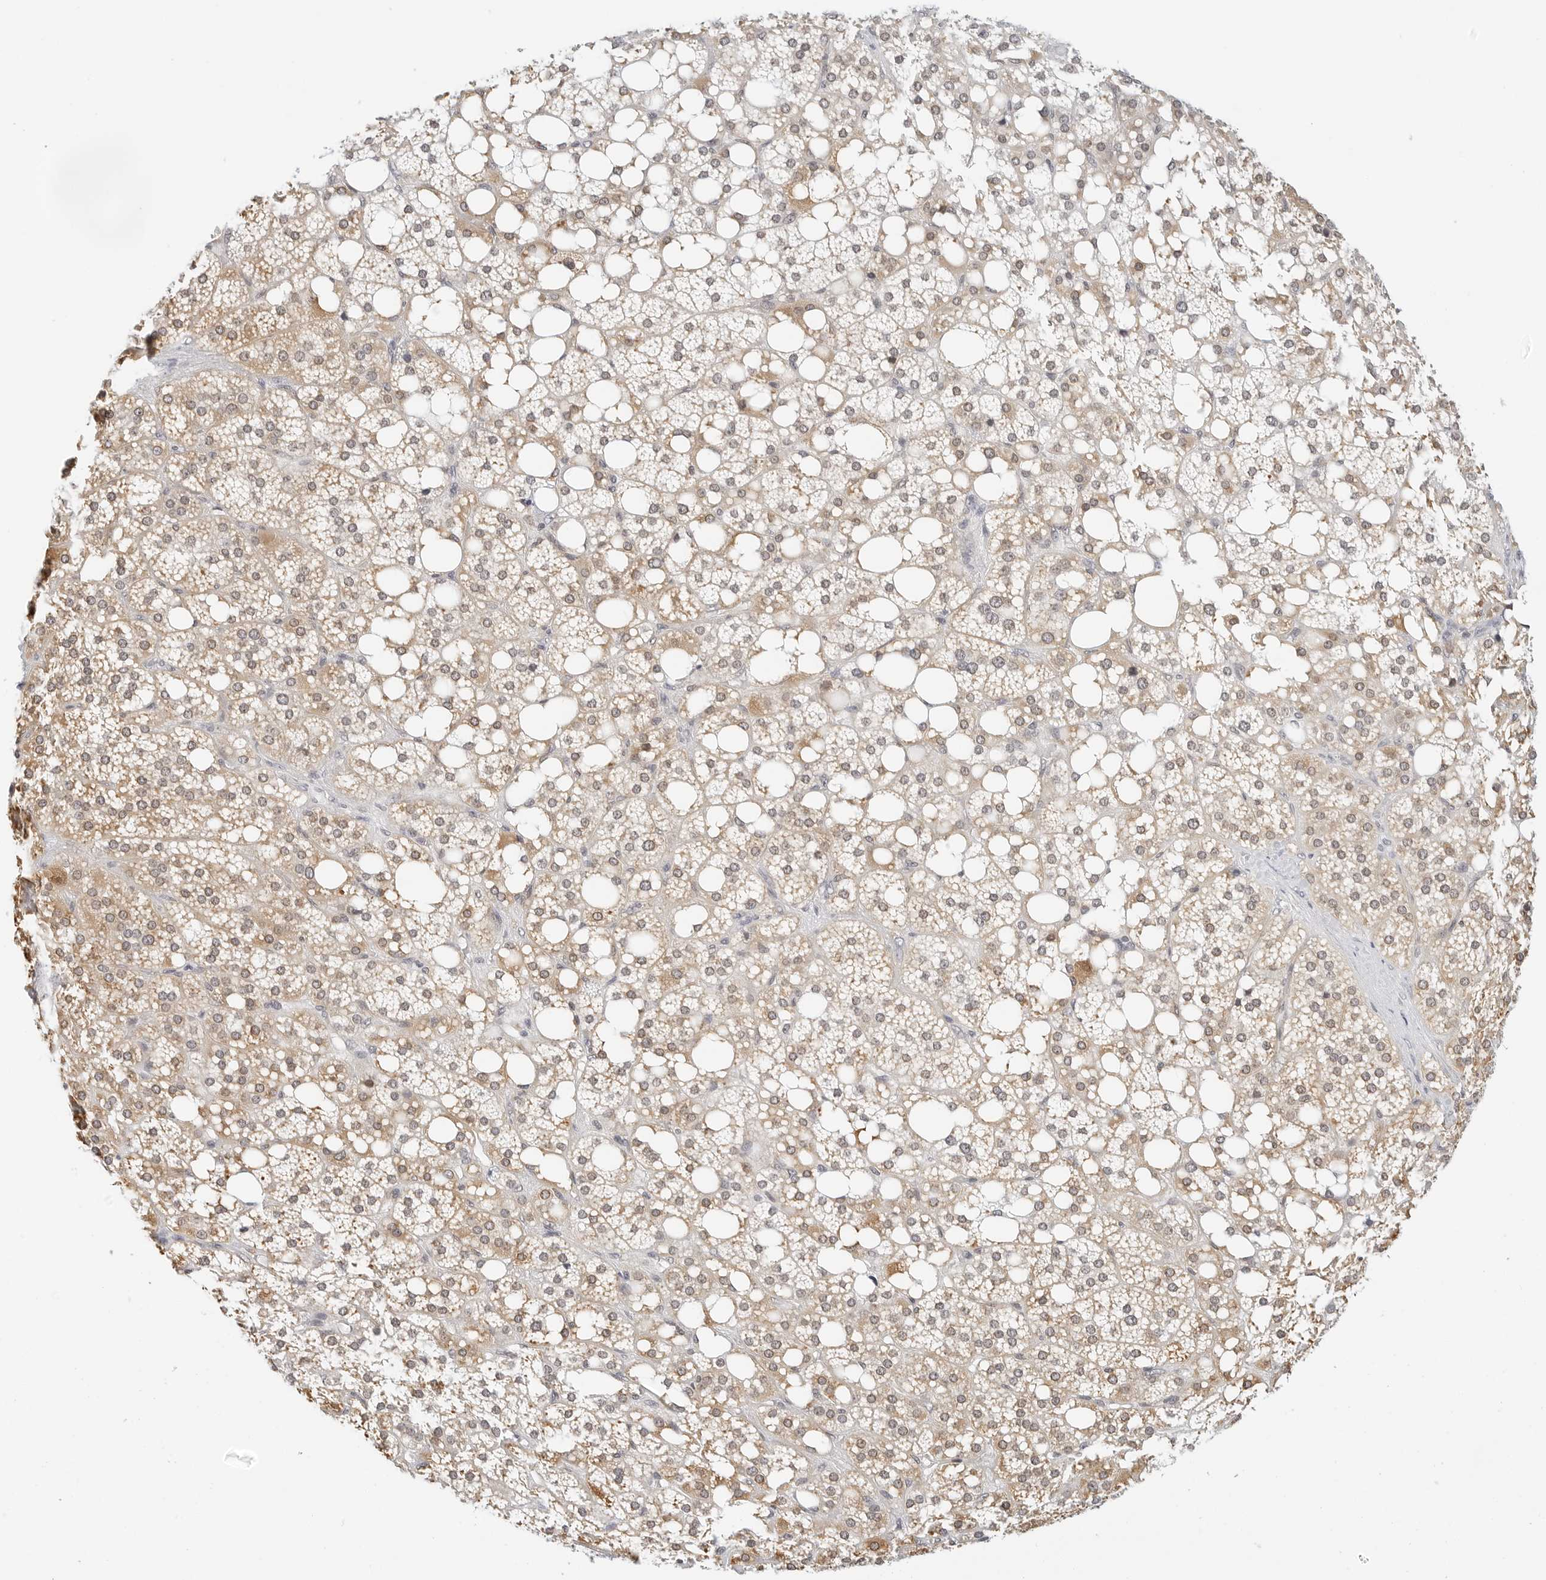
{"staining": {"intensity": "weak", "quantity": ">75%", "location": "cytoplasmic/membranous"}, "tissue": "adrenal gland", "cell_type": "Glandular cells", "image_type": "normal", "snomed": [{"axis": "morphology", "description": "Normal tissue, NOS"}, {"axis": "topography", "description": "Adrenal gland"}], "caption": "A brown stain shows weak cytoplasmic/membranous positivity of a protein in glandular cells of benign adrenal gland. (DAB IHC, brown staining for protein, blue staining for nuclei).", "gene": "ATL1", "patient": {"sex": "female", "age": 59}}